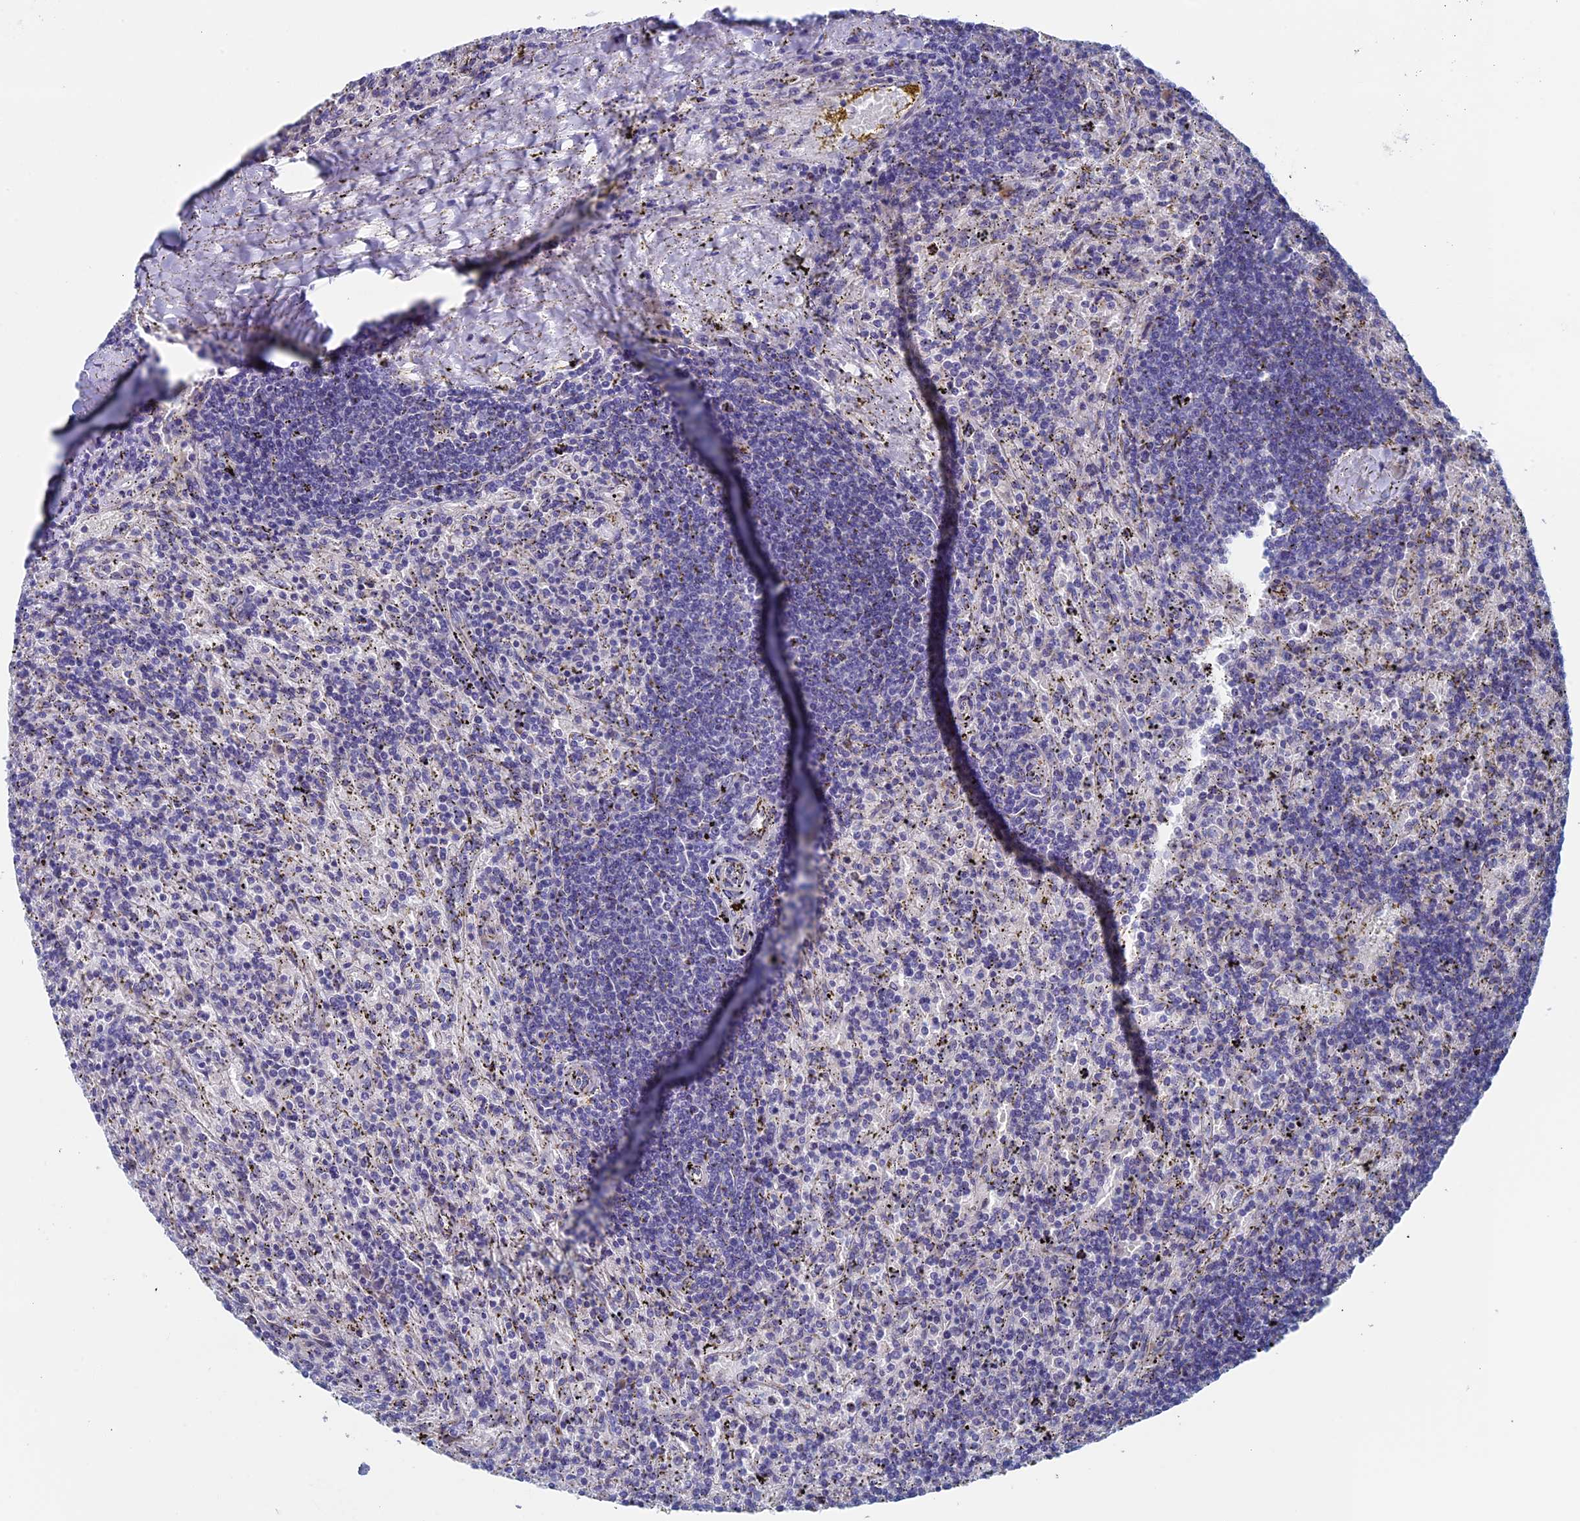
{"staining": {"intensity": "negative", "quantity": "none", "location": "none"}, "tissue": "lymphoma", "cell_type": "Tumor cells", "image_type": "cancer", "snomed": [{"axis": "morphology", "description": "Malignant lymphoma, non-Hodgkin's type, Low grade"}, {"axis": "topography", "description": "Spleen"}], "caption": "Tumor cells are negative for brown protein staining in low-grade malignant lymphoma, non-Hodgkin's type.", "gene": "MAGEB6", "patient": {"sex": "male", "age": 76}}